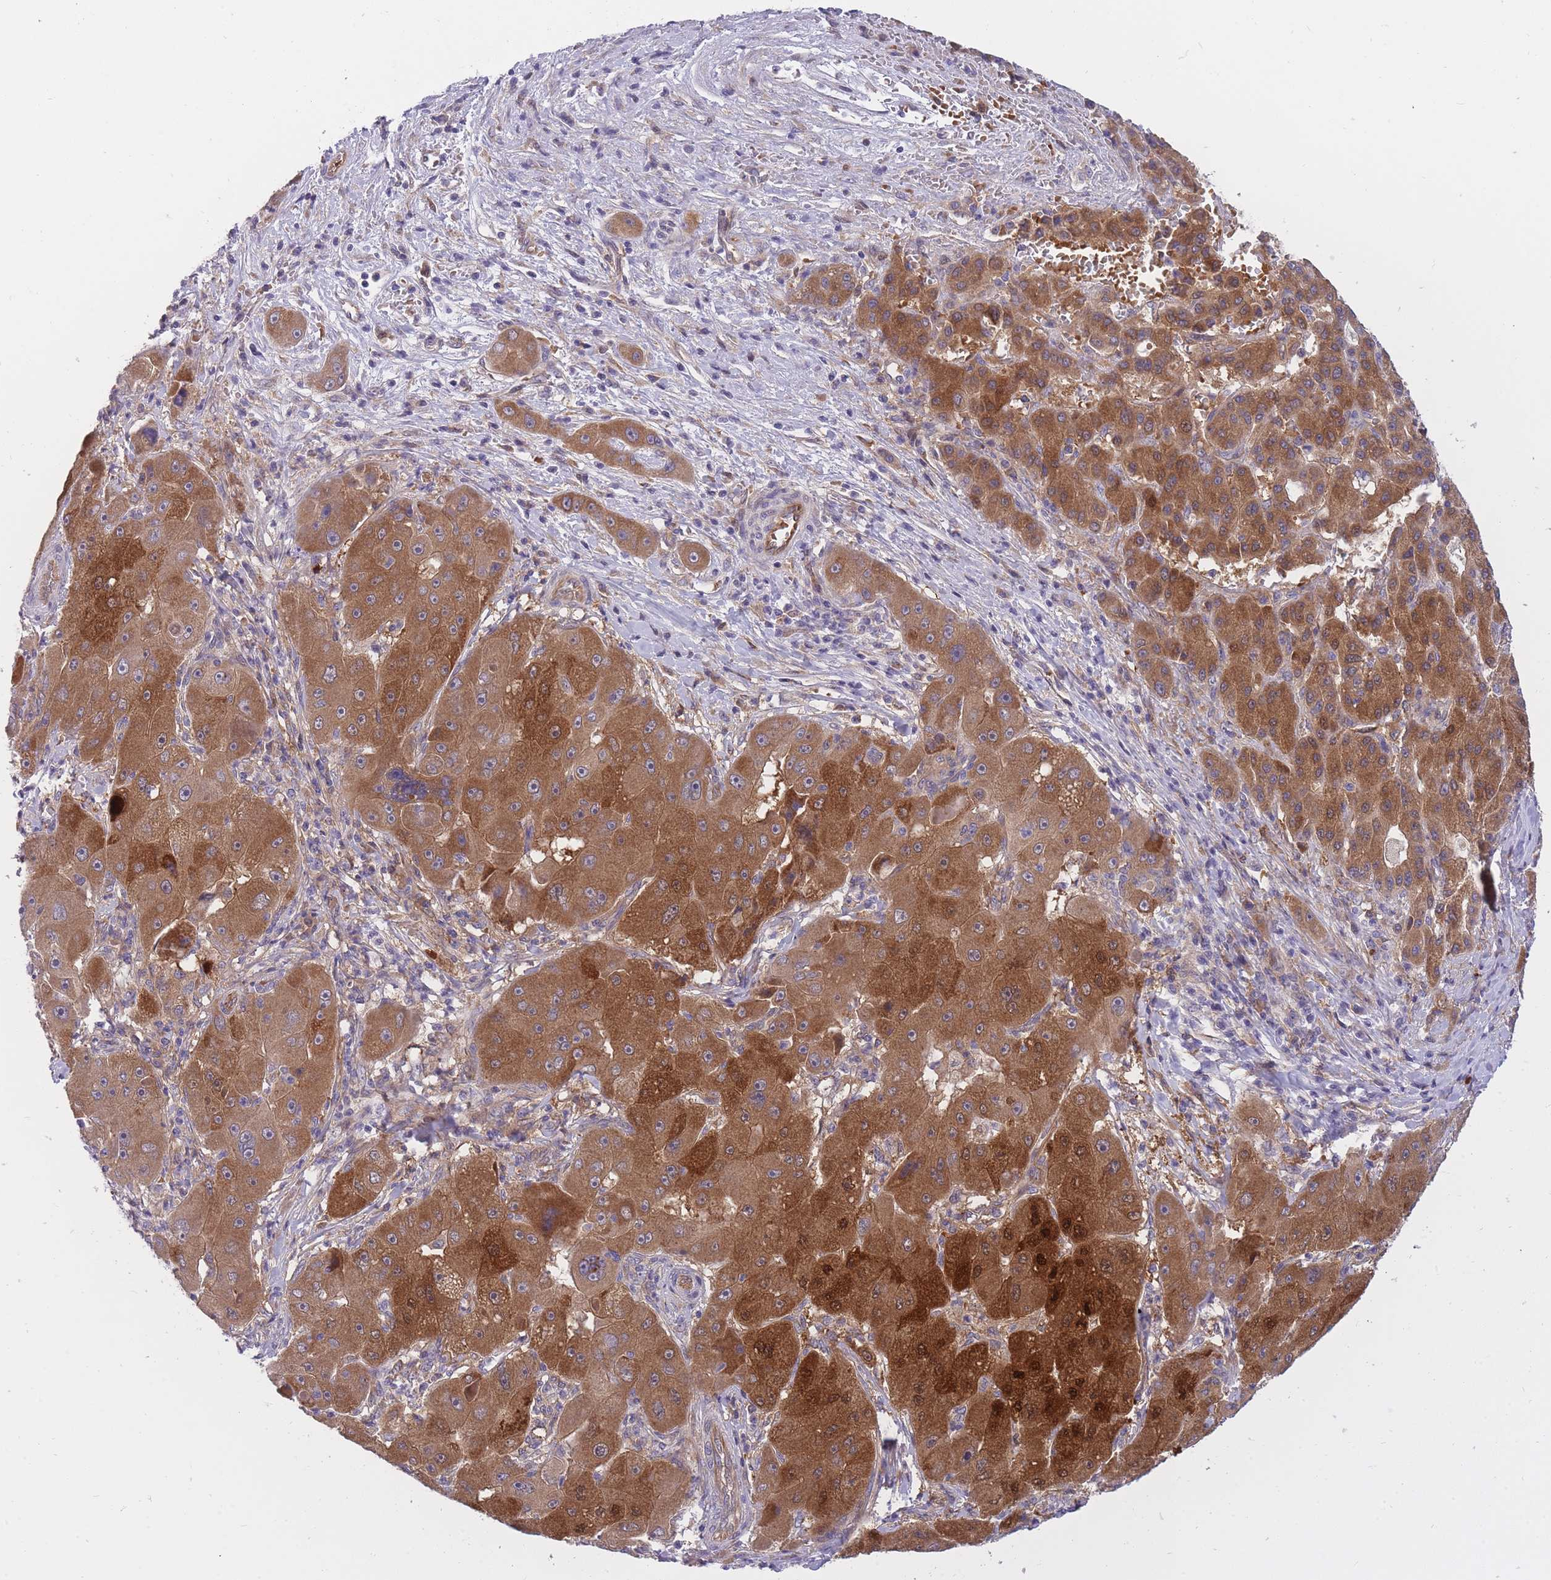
{"staining": {"intensity": "strong", "quantity": ">75%", "location": "cytoplasmic/membranous,nuclear"}, "tissue": "liver cancer", "cell_type": "Tumor cells", "image_type": "cancer", "snomed": [{"axis": "morphology", "description": "Carcinoma, Hepatocellular, NOS"}, {"axis": "topography", "description": "Liver"}], "caption": "Protein expression by immunohistochemistry (IHC) exhibits strong cytoplasmic/membranous and nuclear positivity in about >75% of tumor cells in liver hepatocellular carcinoma.", "gene": "CRYGN", "patient": {"sex": "male", "age": 76}}